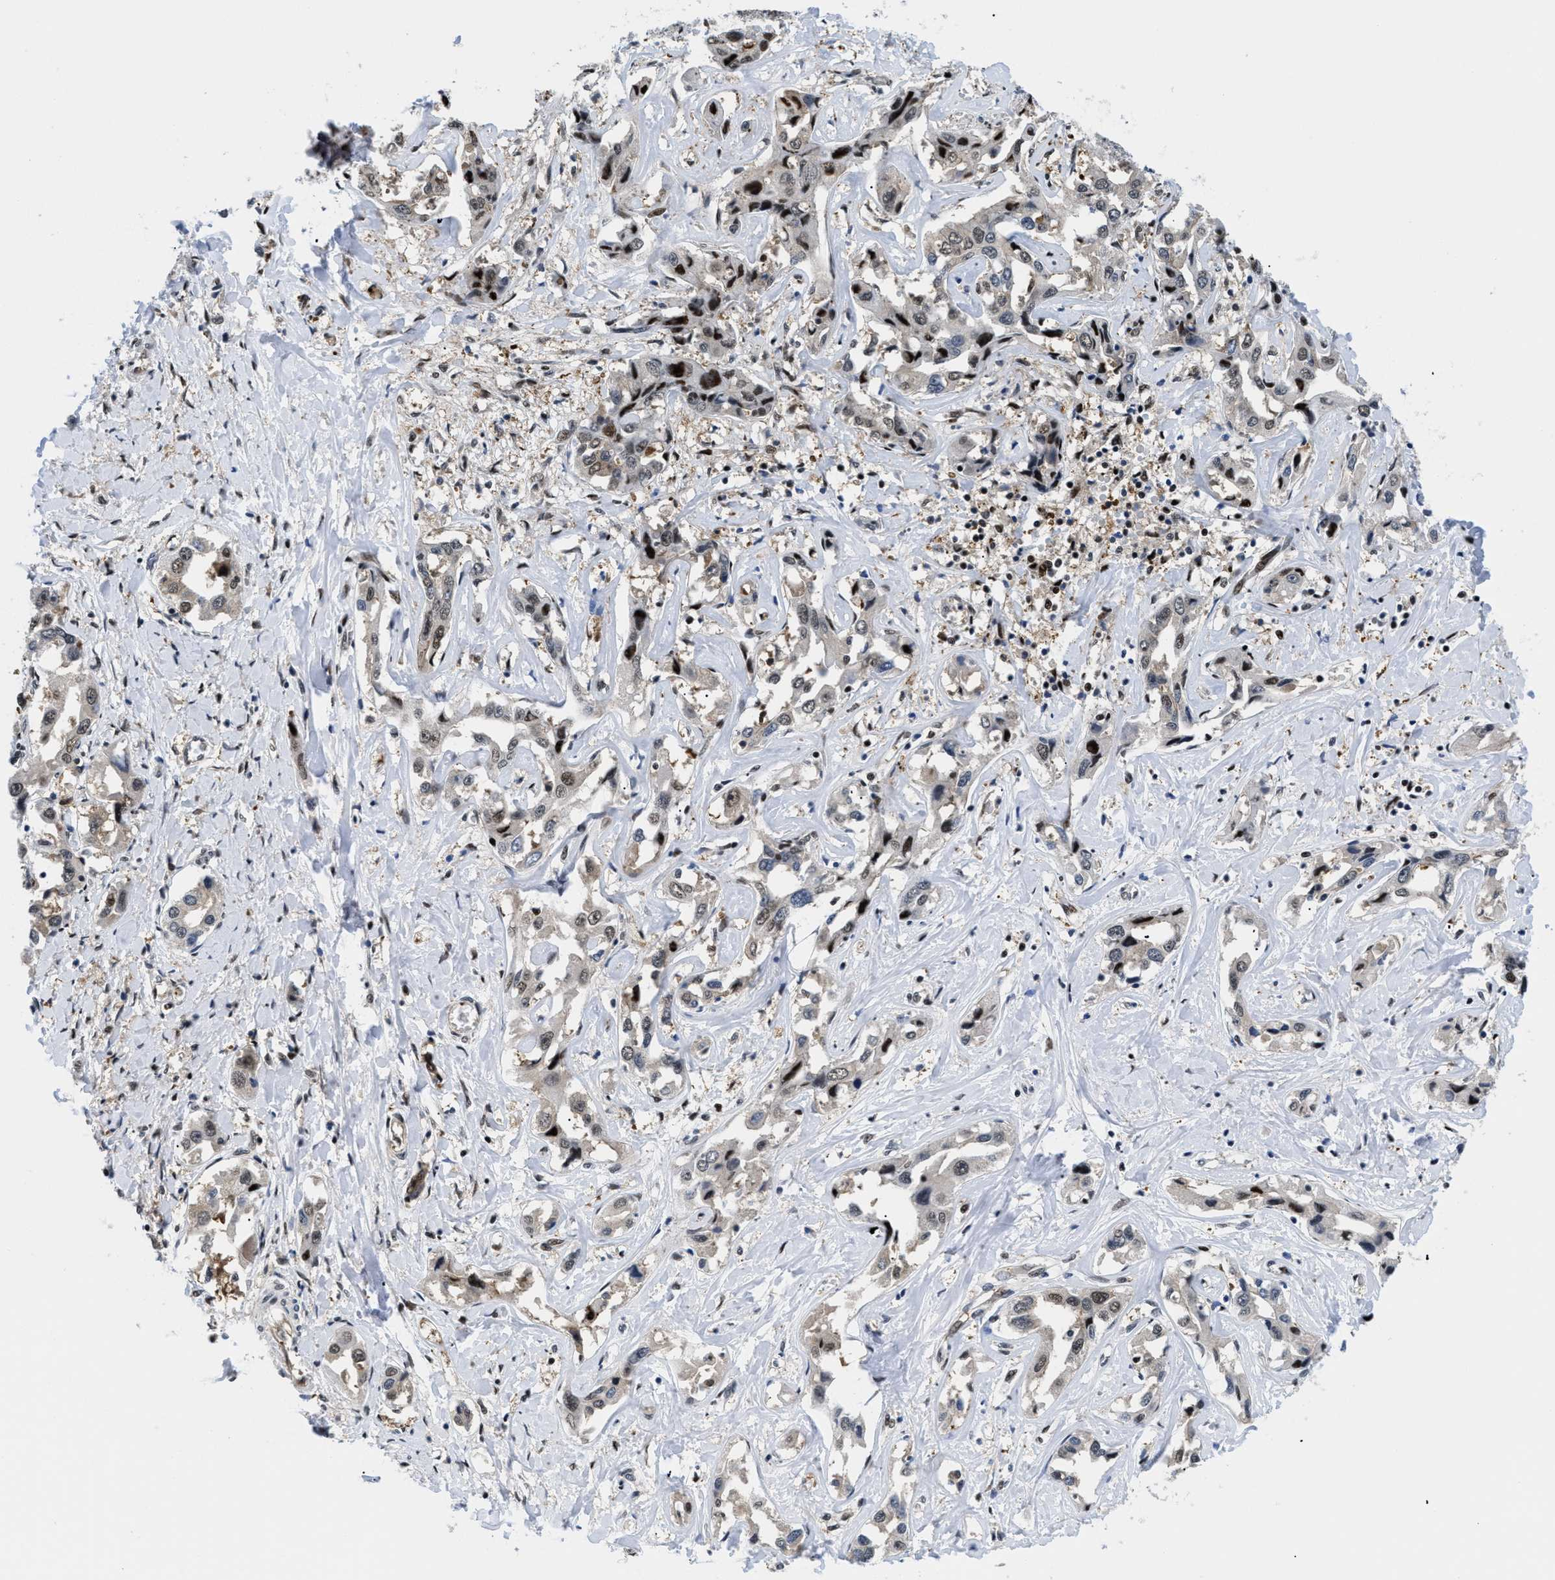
{"staining": {"intensity": "moderate", "quantity": "<25%", "location": "nuclear"}, "tissue": "liver cancer", "cell_type": "Tumor cells", "image_type": "cancer", "snomed": [{"axis": "morphology", "description": "Cholangiocarcinoma"}, {"axis": "topography", "description": "Liver"}], "caption": "The immunohistochemical stain highlights moderate nuclear expression in tumor cells of cholangiocarcinoma (liver) tissue.", "gene": "SLC29A2", "patient": {"sex": "male", "age": 59}}